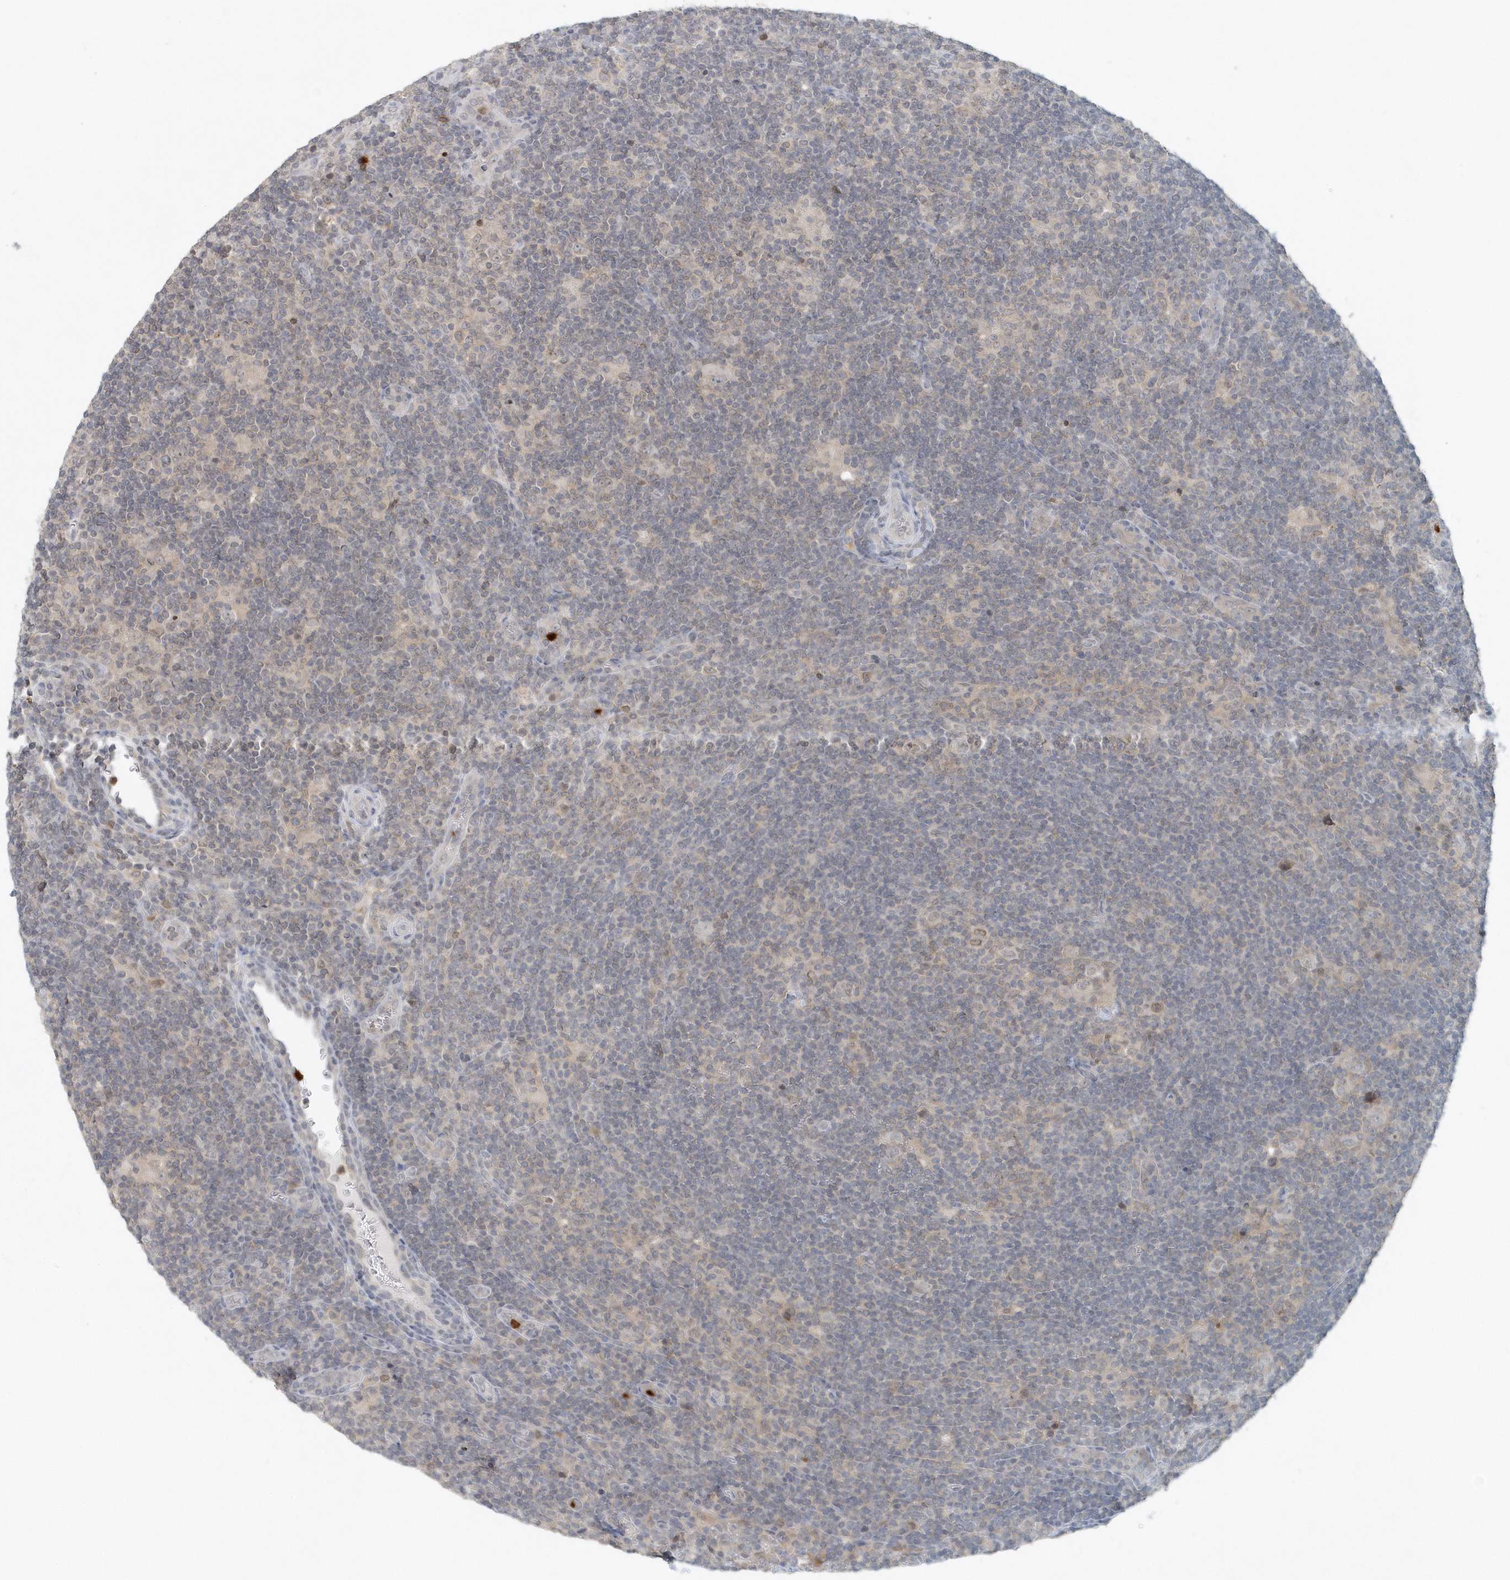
{"staining": {"intensity": "negative", "quantity": "none", "location": "none"}, "tissue": "lymphoma", "cell_type": "Tumor cells", "image_type": "cancer", "snomed": [{"axis": "morphology", "description": "Hodgkin's disease, NOS"}, {"axis": "topography", "description": "Lymph node"}], "caption": "Tumor cells are negative for protein expression in human lymphoma.", "gene": "NUP54", "patient": {"sex": "female", "age": 57}}